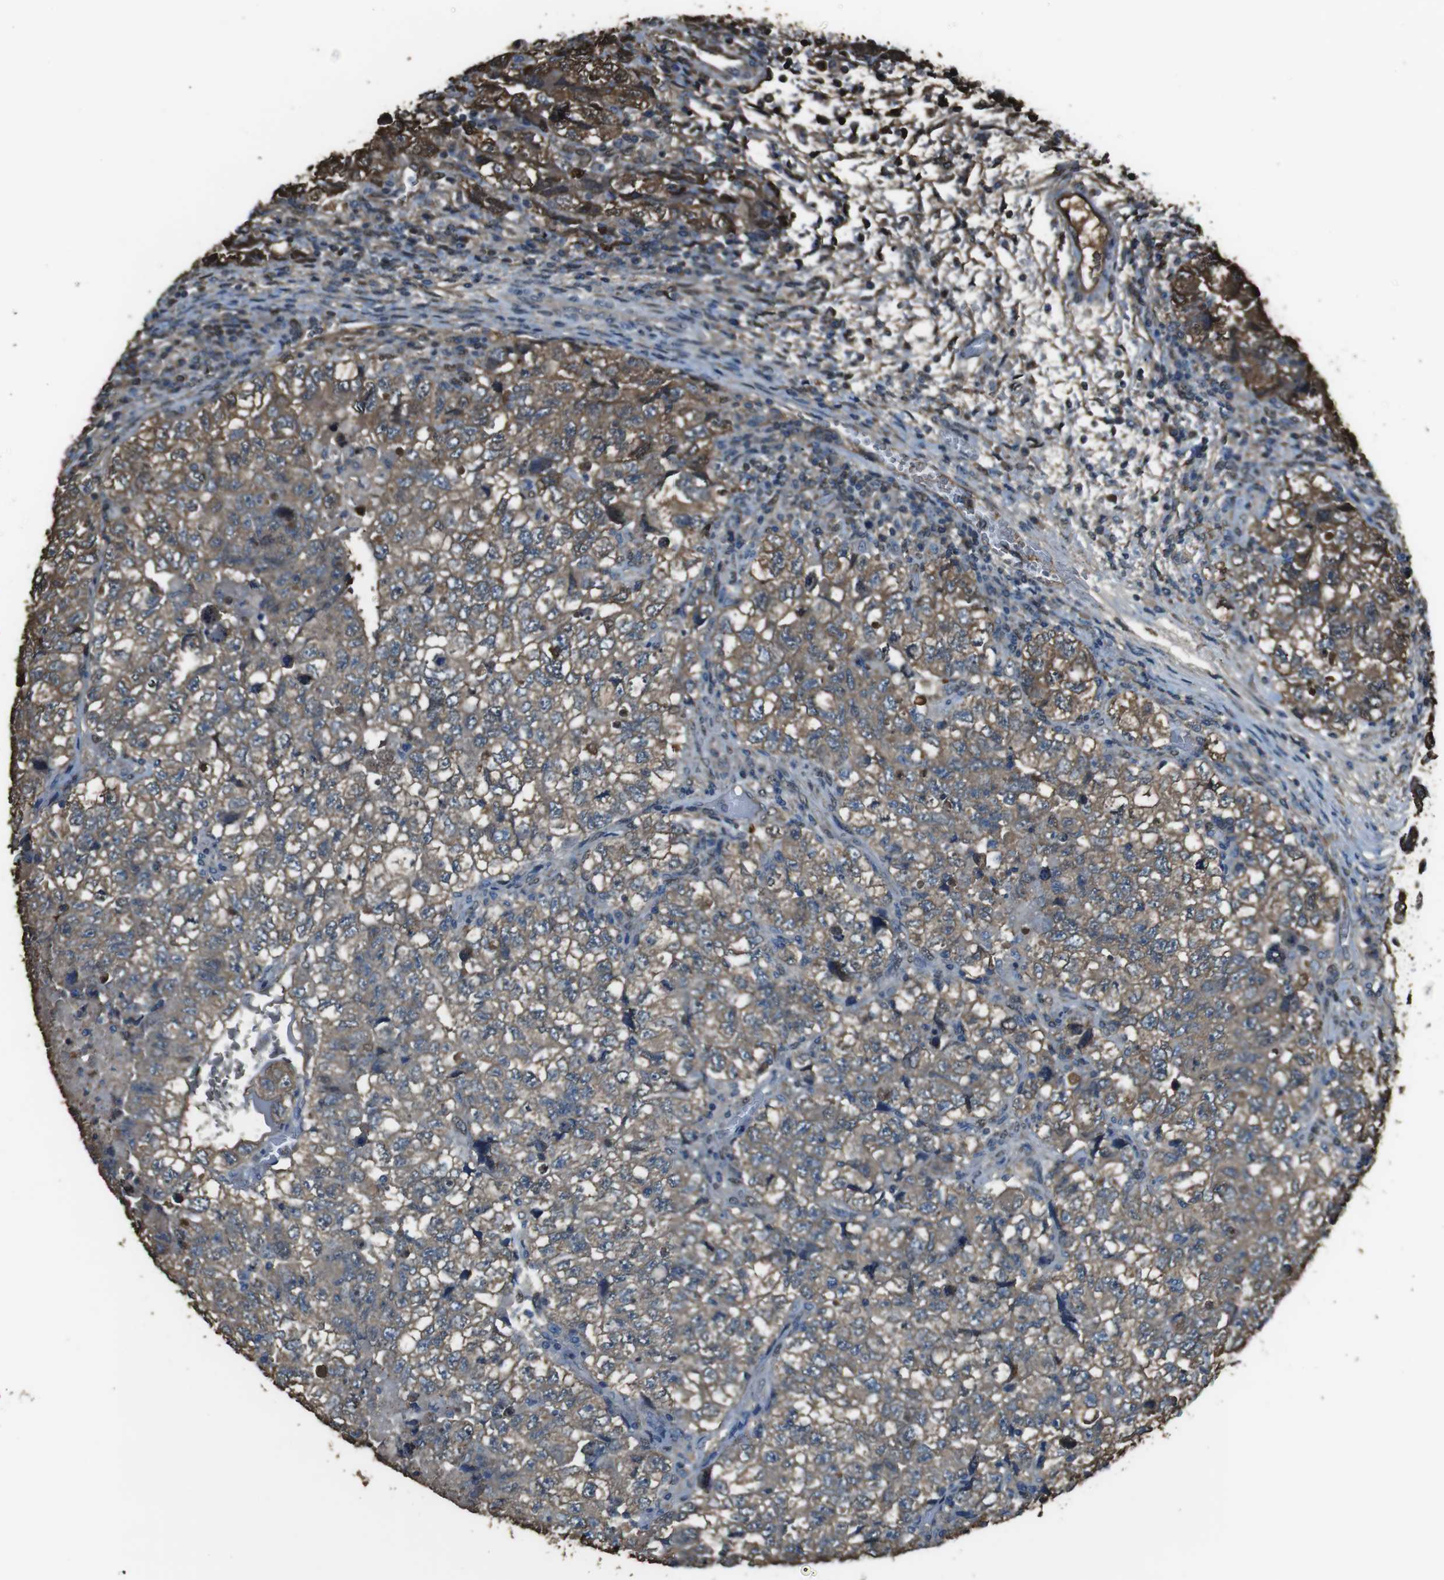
{"staining": {"intensity": "moderate", "quantity": ">75%", "location": "cytoplasmic/membranous"}, "tissue": "testis cancer", "cell_type": "Tumor cells", "image_type": "cancer", "snomed": [{"axis": "morphology", "description": "Carcinoma, Embryonal, NOS"}, {"axis": "topography", "description": "Testis"}], "caption": "IHC of testis cancer (embryonal carcinoma) exhibits medium levels of moderate cytoplasmic/membranous expression in about >75% of tumor cells.", "gene": "TWSG1", "patient": {"sex": "male", "age": 36}}